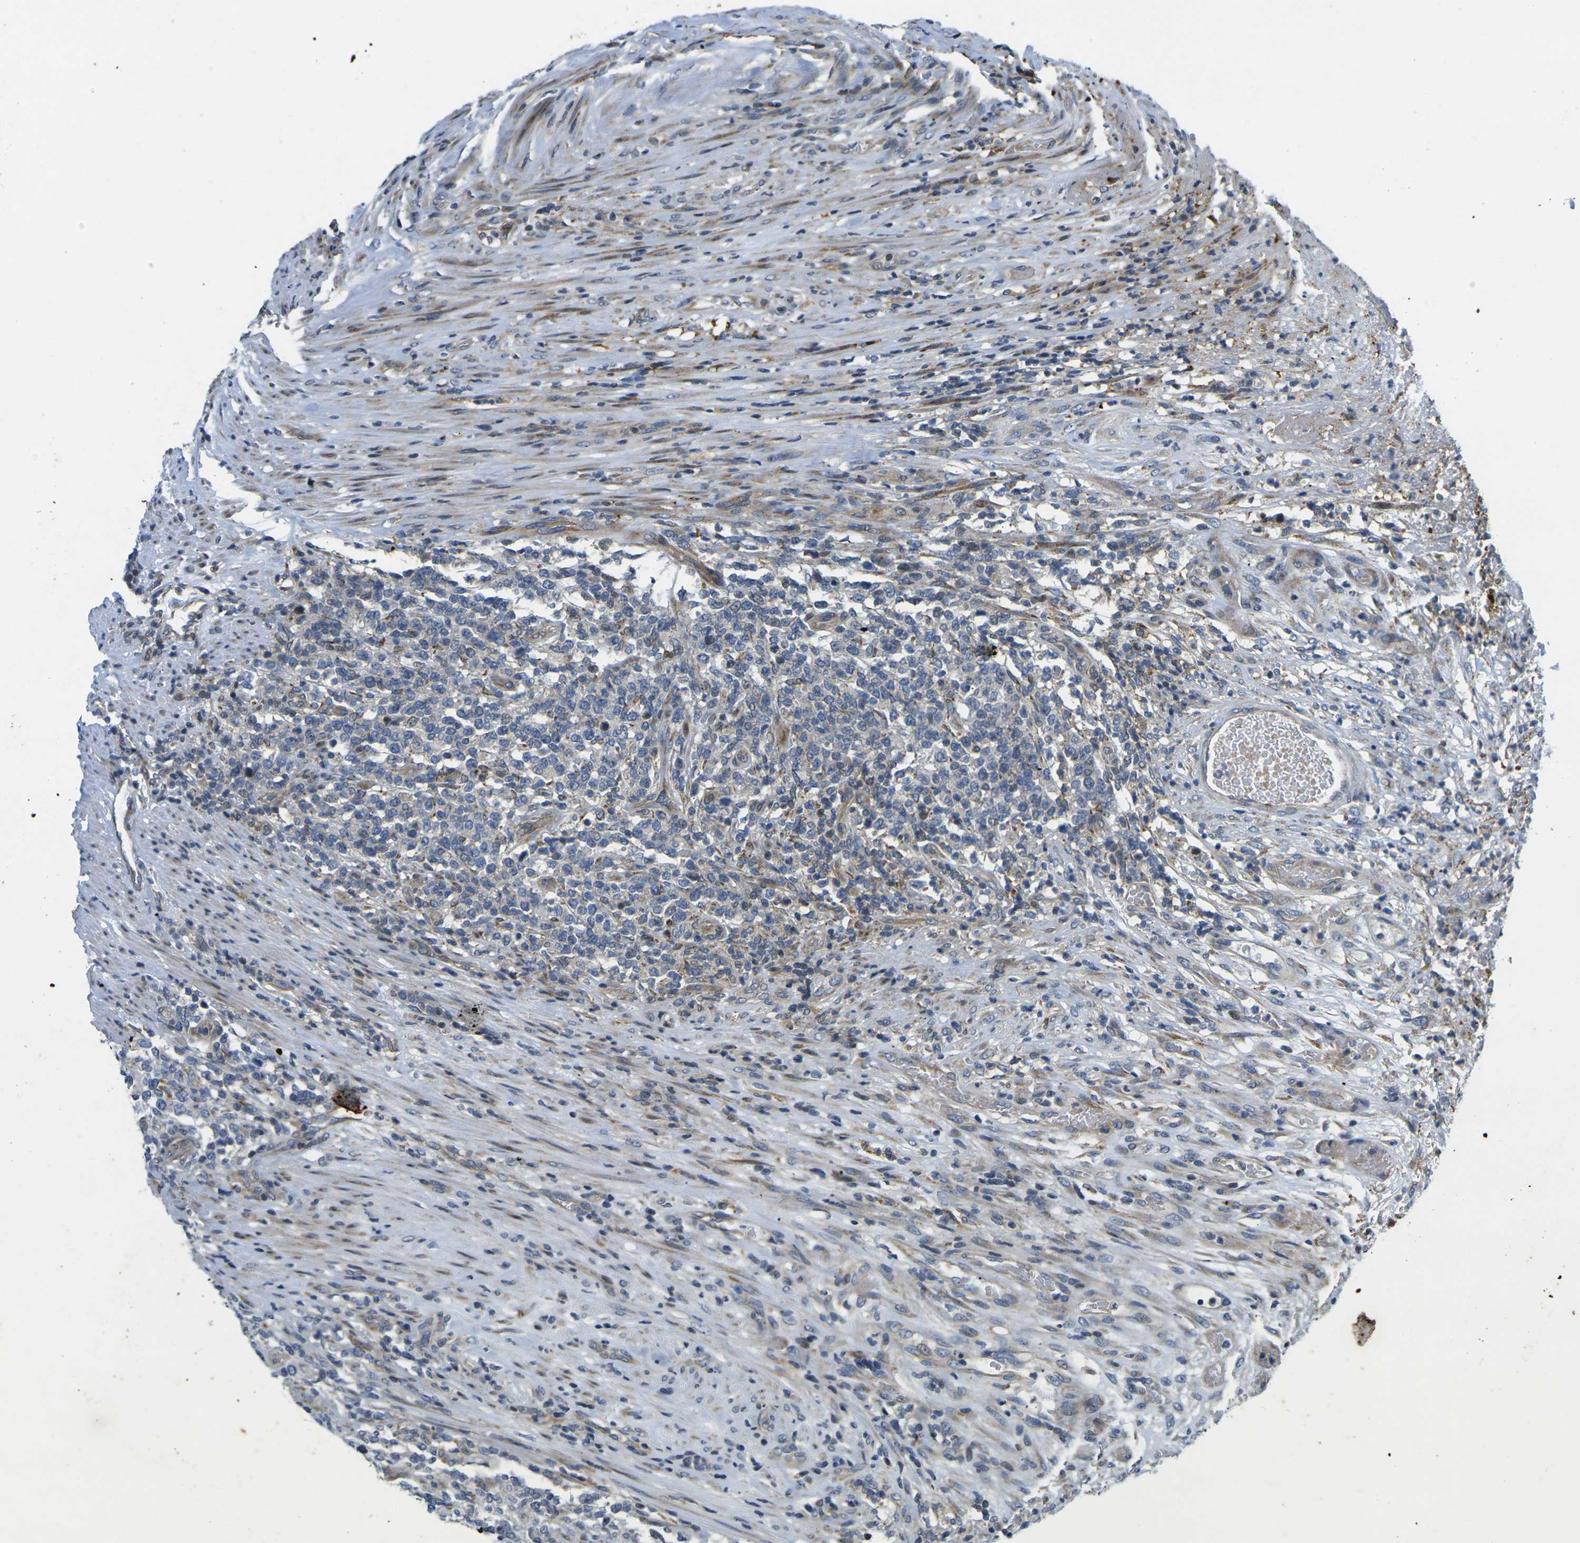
{"staining": {"intensity": "weak", "quantity": "<25%", "location": "cytoplasmic/membranous"}, "tissue": "lymphoma", "cell_type": "Tumor cells", "image_type": "cancer", "snomed": [{"axis": "morphology", "description": "Malignant lymphoma, non-Hodgkin's type, High grade"}, {"axis": "topography", "description": "Soft tissue"}], "caption": "DAB (3,3'-diaminobenzidine) immunohistochemical staining of human lymphoma exhibits no significant expression in tumor cells. (DAB (3,3'-diaminobenzidine) IHC, high magnification).", "gene": "ROBO2", "patient": {"sex": "male", "age": 18}}